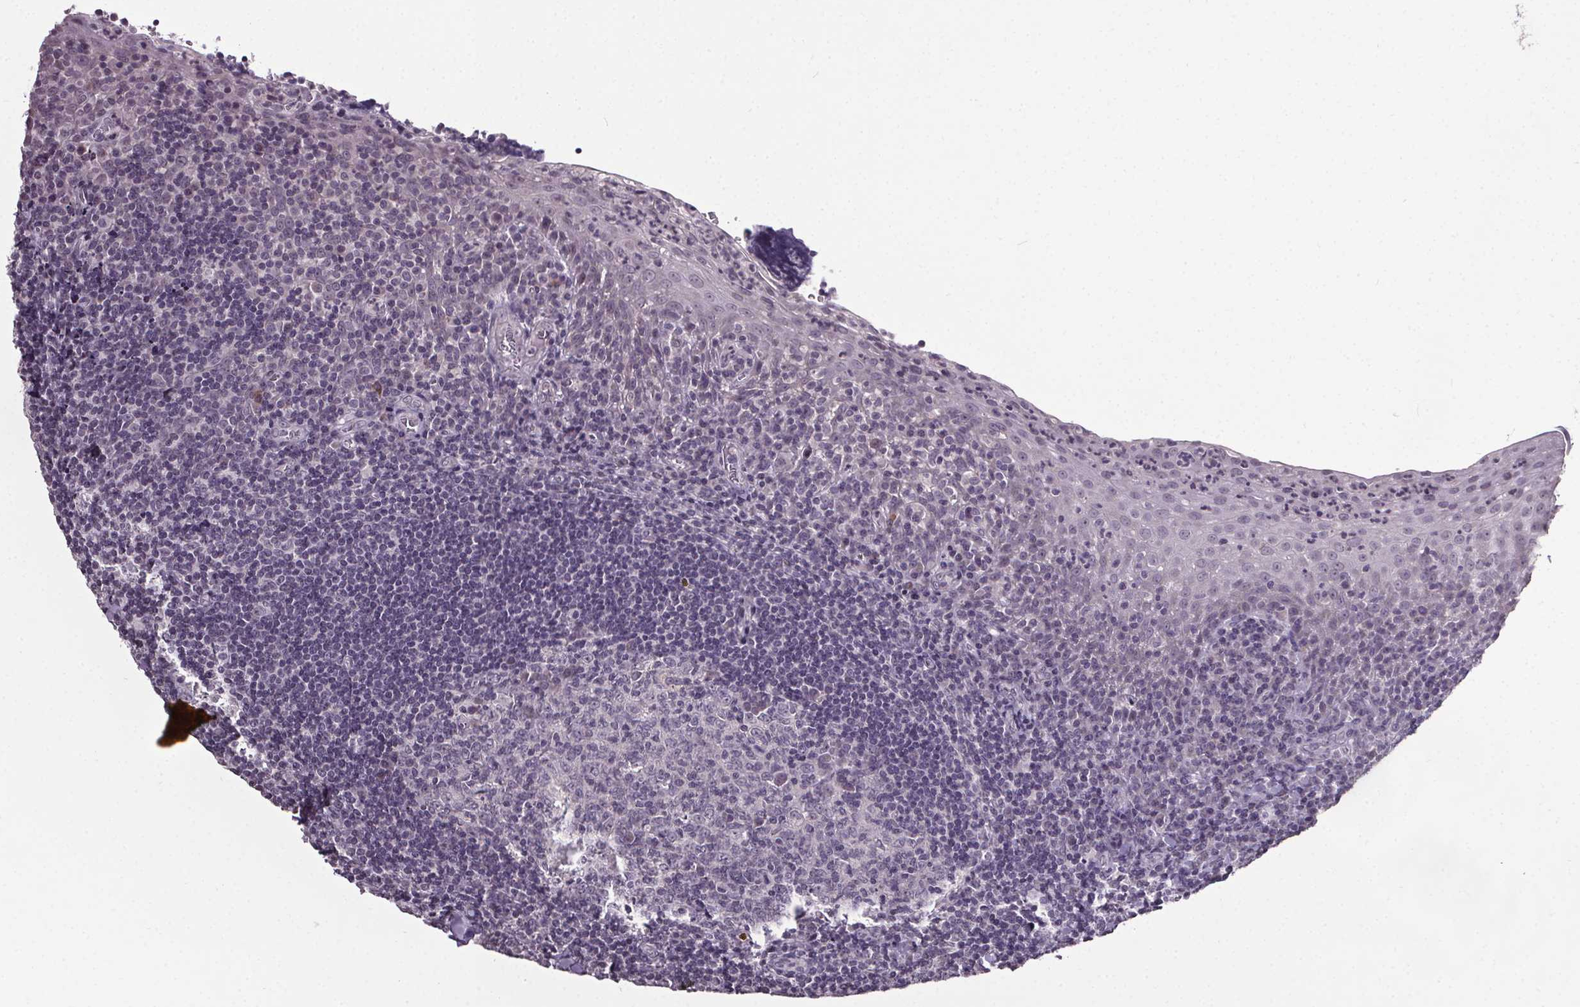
{"staining": {"intensity": "negative", "quantity": "none", "location": "none"}, "tissue": "tonsil", "cell_type": "Germinal center cells", "image_type": "normal", "snomed": [{"axis": "morphology", "description": "Normal tissue, NOS"}, {"axis": "morphology", "description": "Inflammation, NOS"}, {"axis": "topography", "description": "Tonsil"}], "caption": "Benign tonsil was stained to show a protein in brown. There is no significant positivity in germinal center cells. Nuclei are stained in blue.", "gene": "NKX6", "patient": {"sex": "female", "age": 31}}